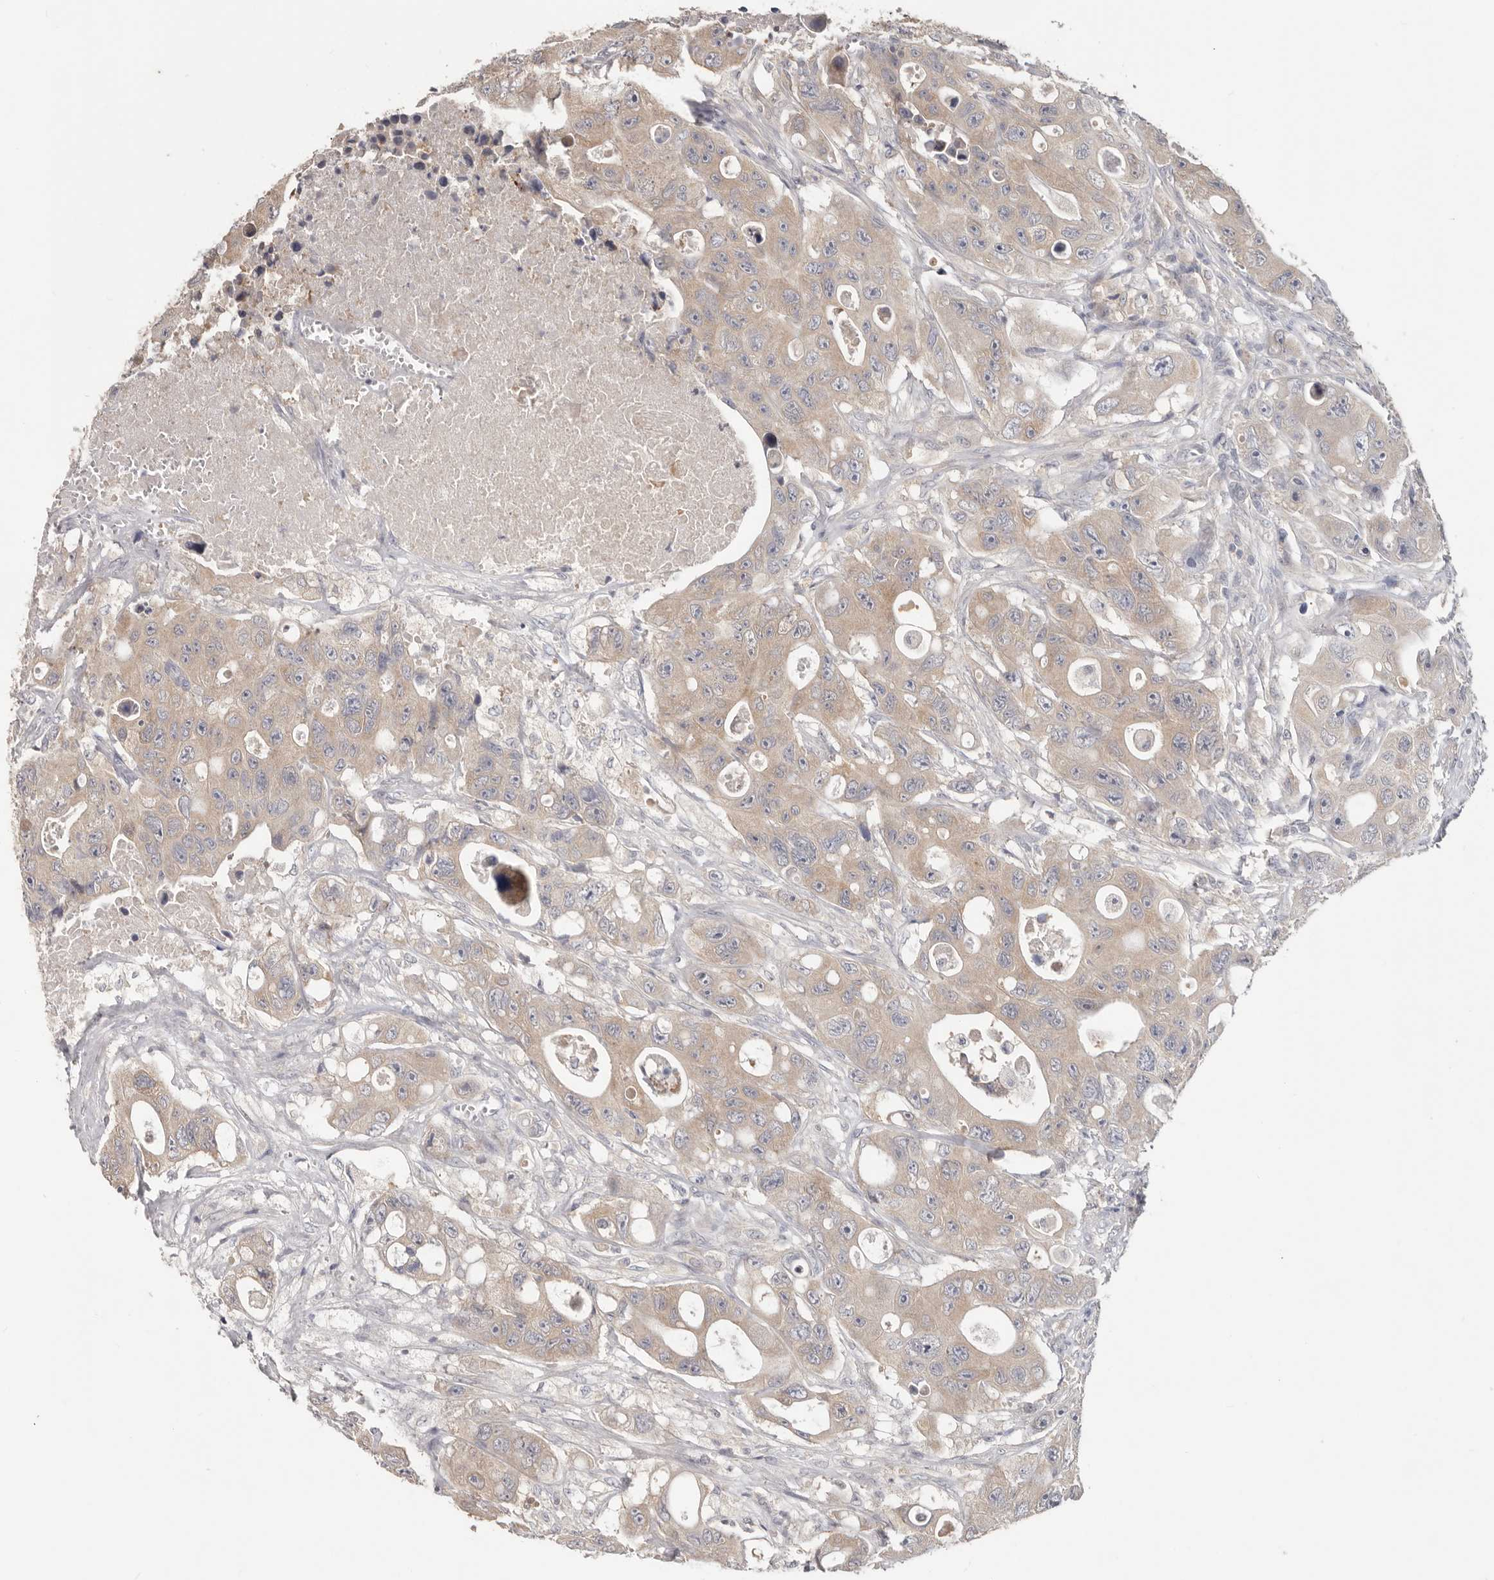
{"staining": {"intensity": "weak", "quantity": ">75%", "location": "cytoplasmic/membranous"}, "tissue": "colorectal cancer", "cell_type": "Tumor cells", "image_type": "cancer", "snomed": [{"axis": "morphology", "description": "Adenocarcinoma, NOS"}, {"axis": "topography", "description": "Colon"}], "caption": "Human colorectal cancer stained with a brown dye demonstrates weak cytoplasmic/membranous positive staining in approximately >75% of tumor cells.", "gene": "WDR77", "patient": {"sex": "female", "age": 46}}